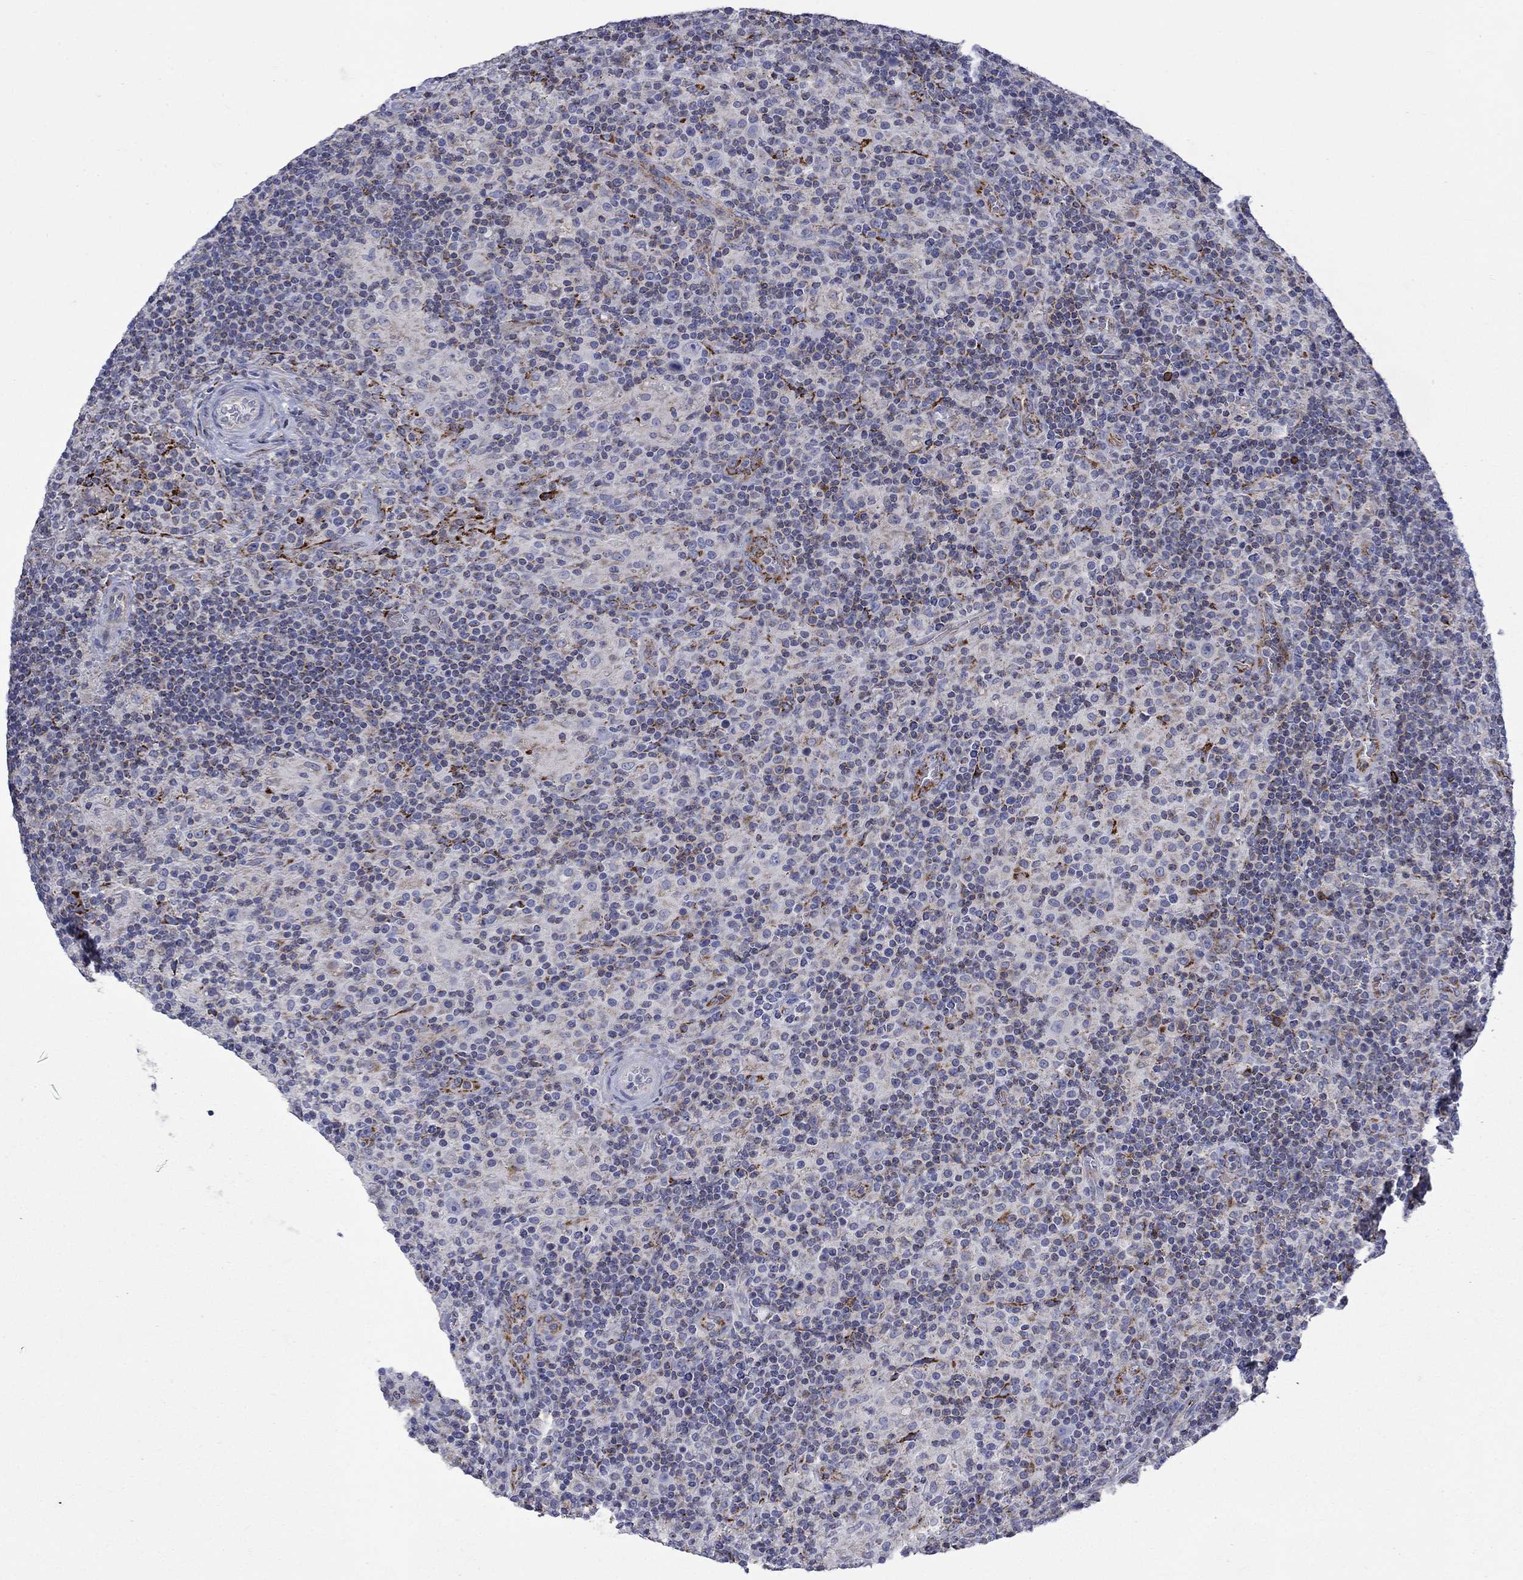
{"staining": {"intensity": "negative", "quantity": "none", "location": "none"}, "tissue": "lymphoma", "cell_type": "Tumor cells", "image_type": "cancer", "snomed": [{"axis": "morphology", "description": "Hodgkin's disease, NOS"}, {"axis": "topography", "description": "Lymph node"}], "caption": "IHC of Hodgkin's disease shows no positivity in tumor cells.", "gene": "CISD1", "patient": {"sex": "male", "age": 70}}